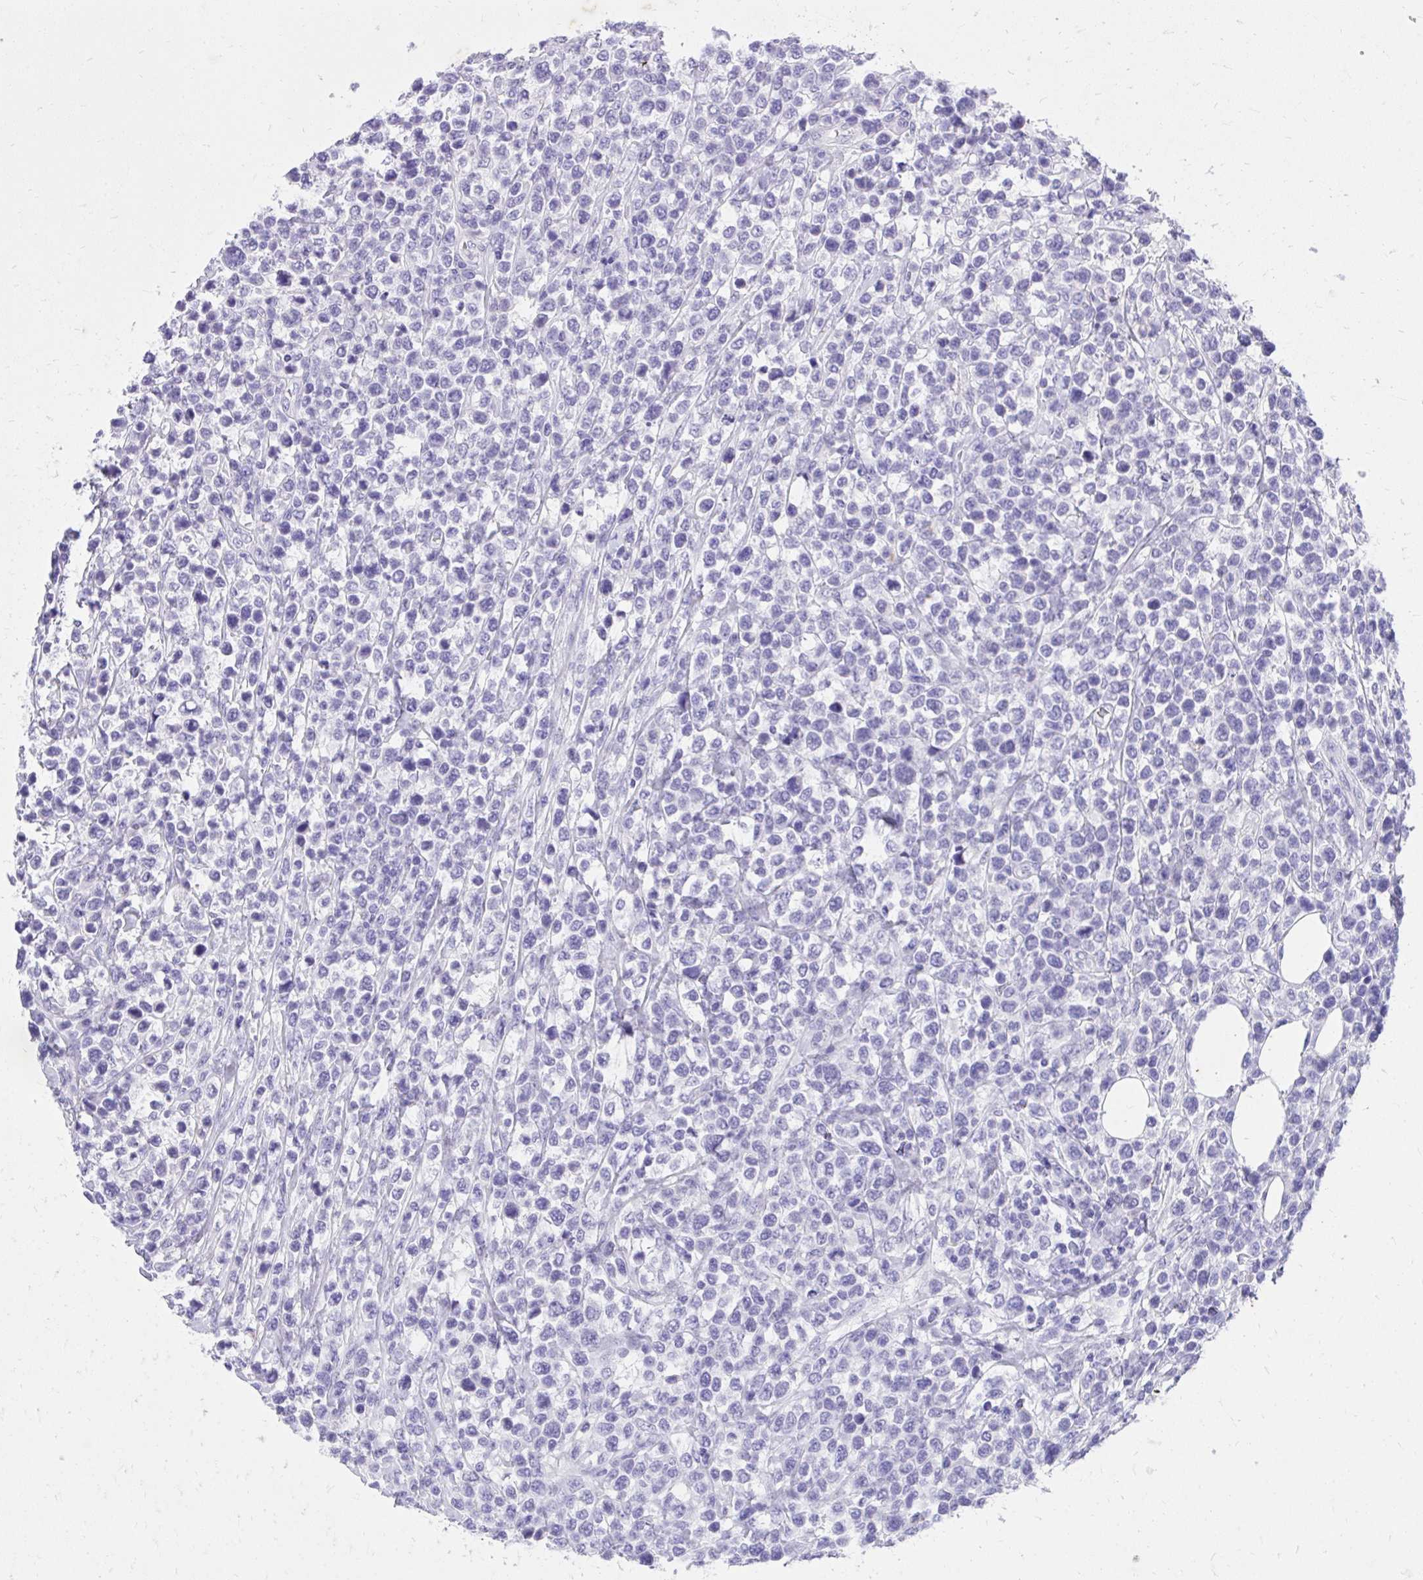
{"staining": {"intensity": "negative", "quantity": "none", "location": "none"}, "tissue": "lymphoma", "cell_type": "Tumor cells", "image_type": "cancer", "snomed": [{"axis": "morphology", "description": "Malignant lymphoma, non-Hodgkin's type, High grade"}, {"axis": "topography", "description": "Soft tissue"}], "caption": "Malignant lymphoma, non-Hodgkin's type (high-grade) was stained to show a protein in brown. There is no significant positivity in tumor cells.", "gene": "KLK1", "patient": {"sex": "female", "age": 56}}